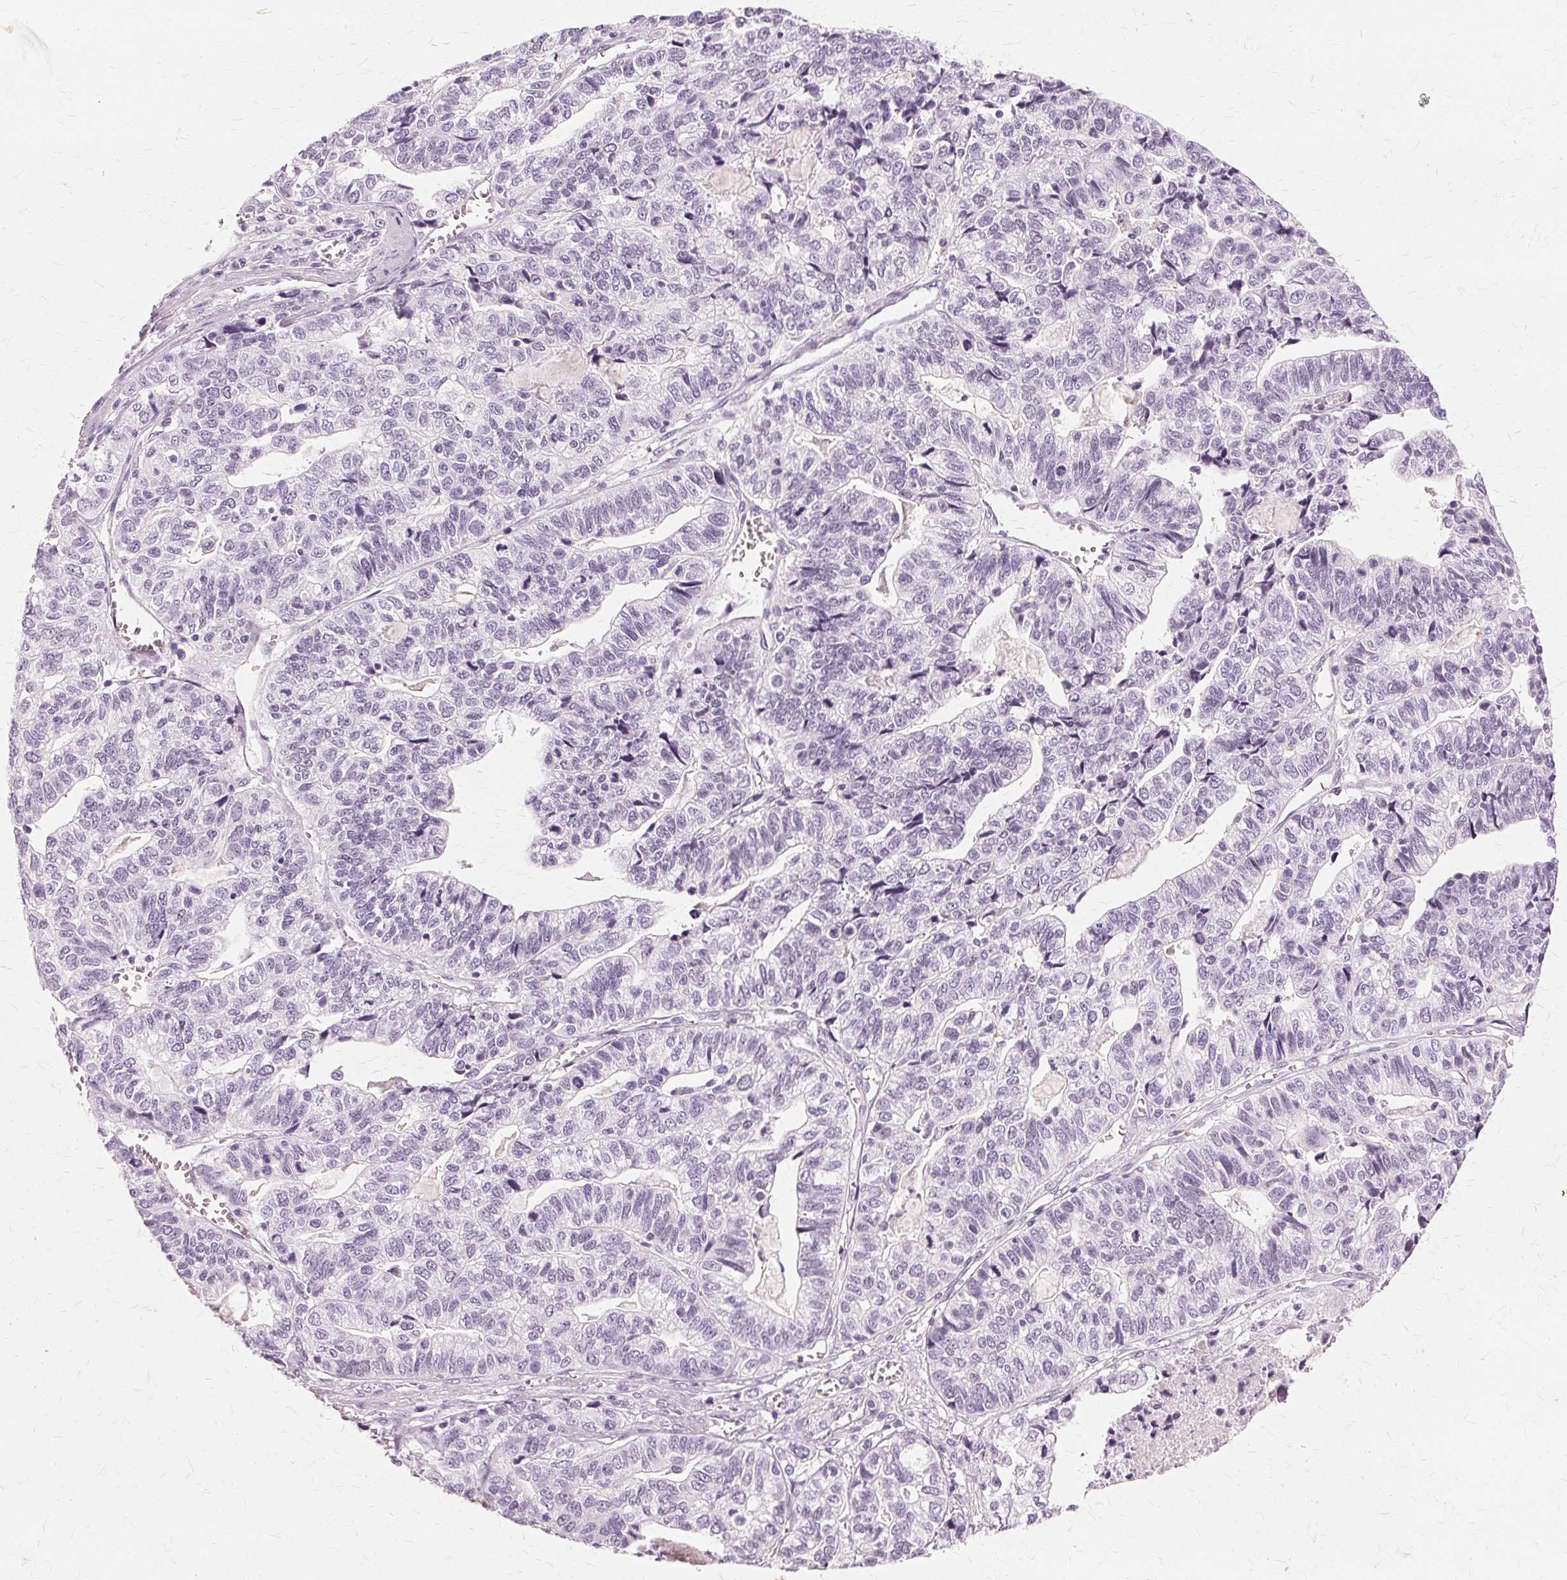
{"staining": {"intensity": "negative", "quantity": "none", "location": "none"}, "tissue": "stomach cancer", "cell_type": "Tumor cells", "image_type": "cancer", "snomed": [{"axis": "morphology", "description": "Adenocarcinoma, NOS"}, {"axis": "topography", "description": "Stomach, upper"}], "caption": "Stomach cancer stained for a protein using immunohistochemistry shows no positivity tumor cells.", "gene": "SLC45A3", "patient": {"sex": "female", "age": 67}}